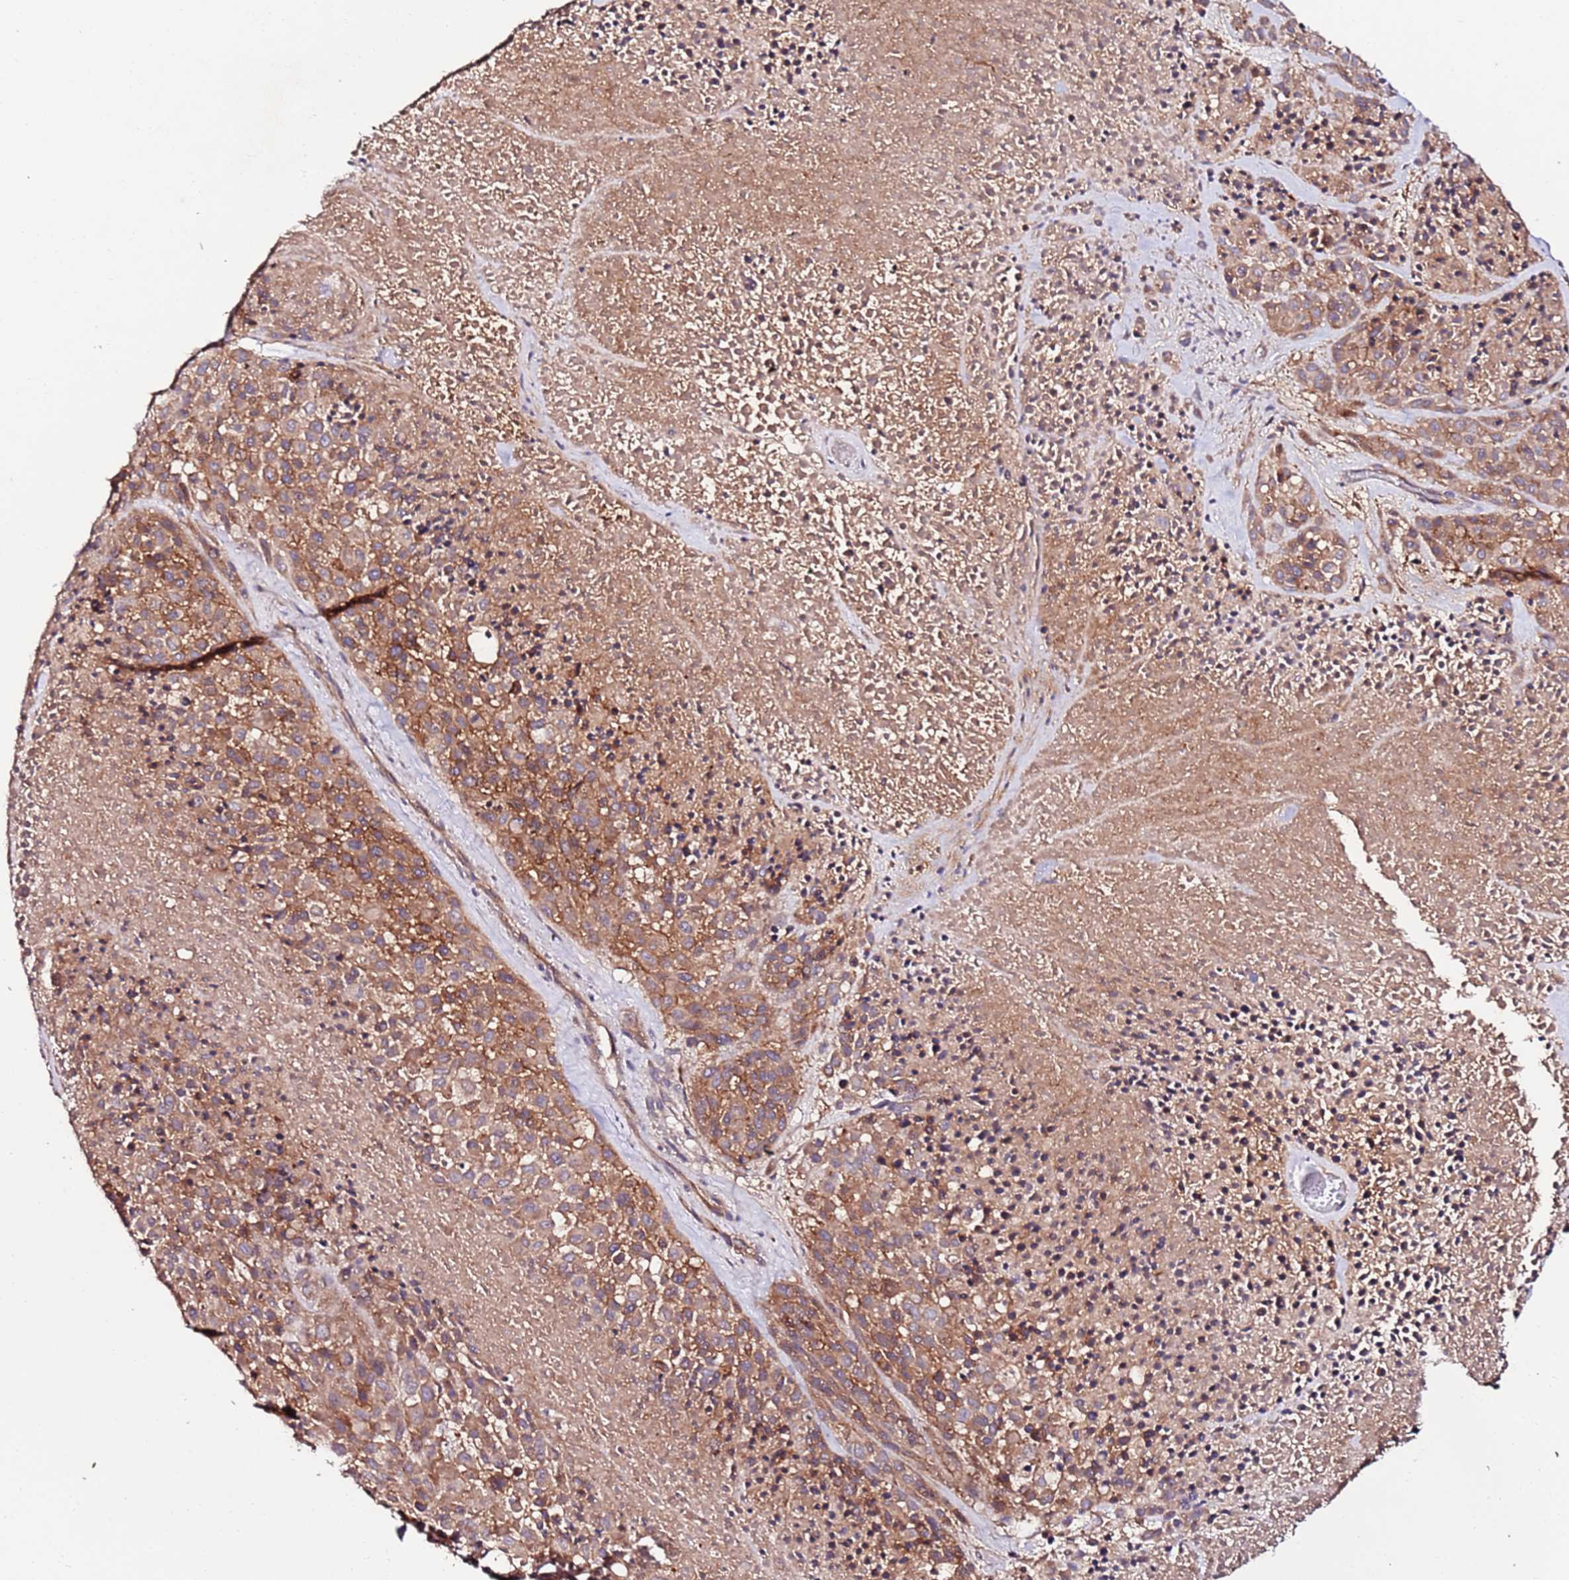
{"staining": {"intensity": "moderate", "quantity": ">75%", "location": "cytoplasmic/membranous"}, "tissue": "melanoma", "cell_type": "Tumor cells", "image_type": "cancer", "snomed": [{"axis": "morphology", "description": "Malignant melanoma, Metastatic site"}, {"axis": "topography", "description": "Skin"}], "caption": "Human melanoma stained with a protein marker demonstrates moderate staining in tumor cells.", "gene": "FLVCR1", "patient": {"sex": "female", "age": 81}}